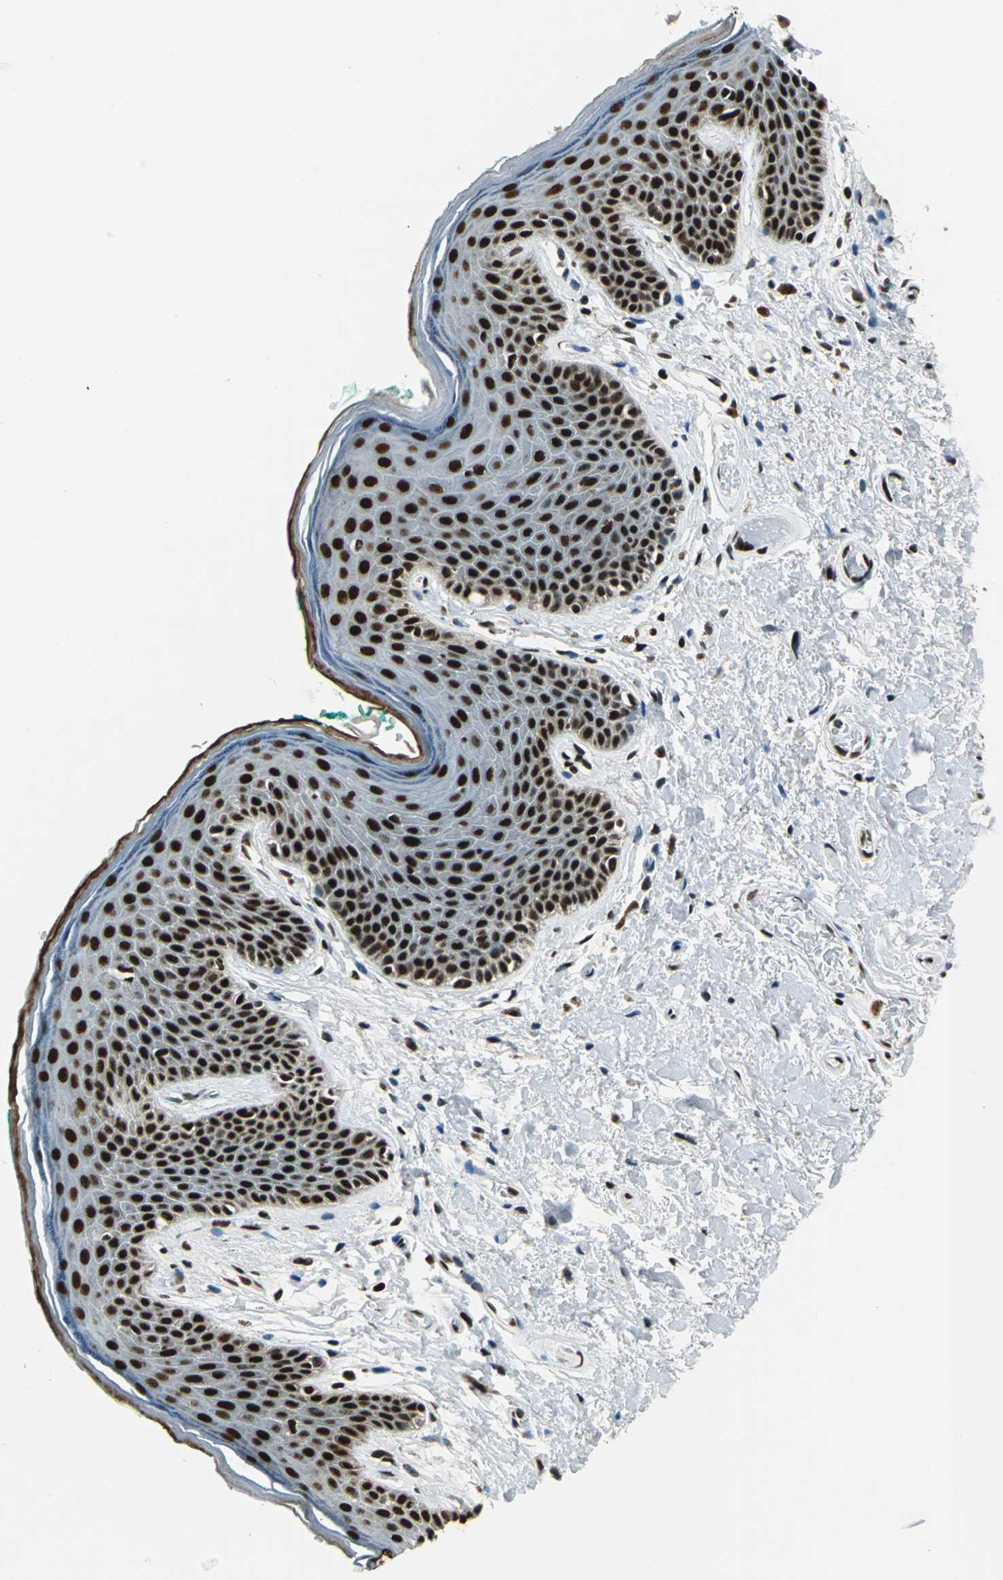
{"staining": {"intensity": "strong", "quantity": ">75%", "location": "nuclear"}, "tissue": "skin", "cell_type": "Epidermal cells", "image_type": "normal", "snomed": [{"axis": "morphology", "description": "Normal tissue, NOS"}, {"axis": "topography", "description": "Anal"}], "caption": "This is a histology image of immunohistochemistry staining of unremarkable skin, which shows strong expression in the nuclear of epidermal cells.", "gene": "BCLAF1", "patient": {"sex": "male", "age": 74}}